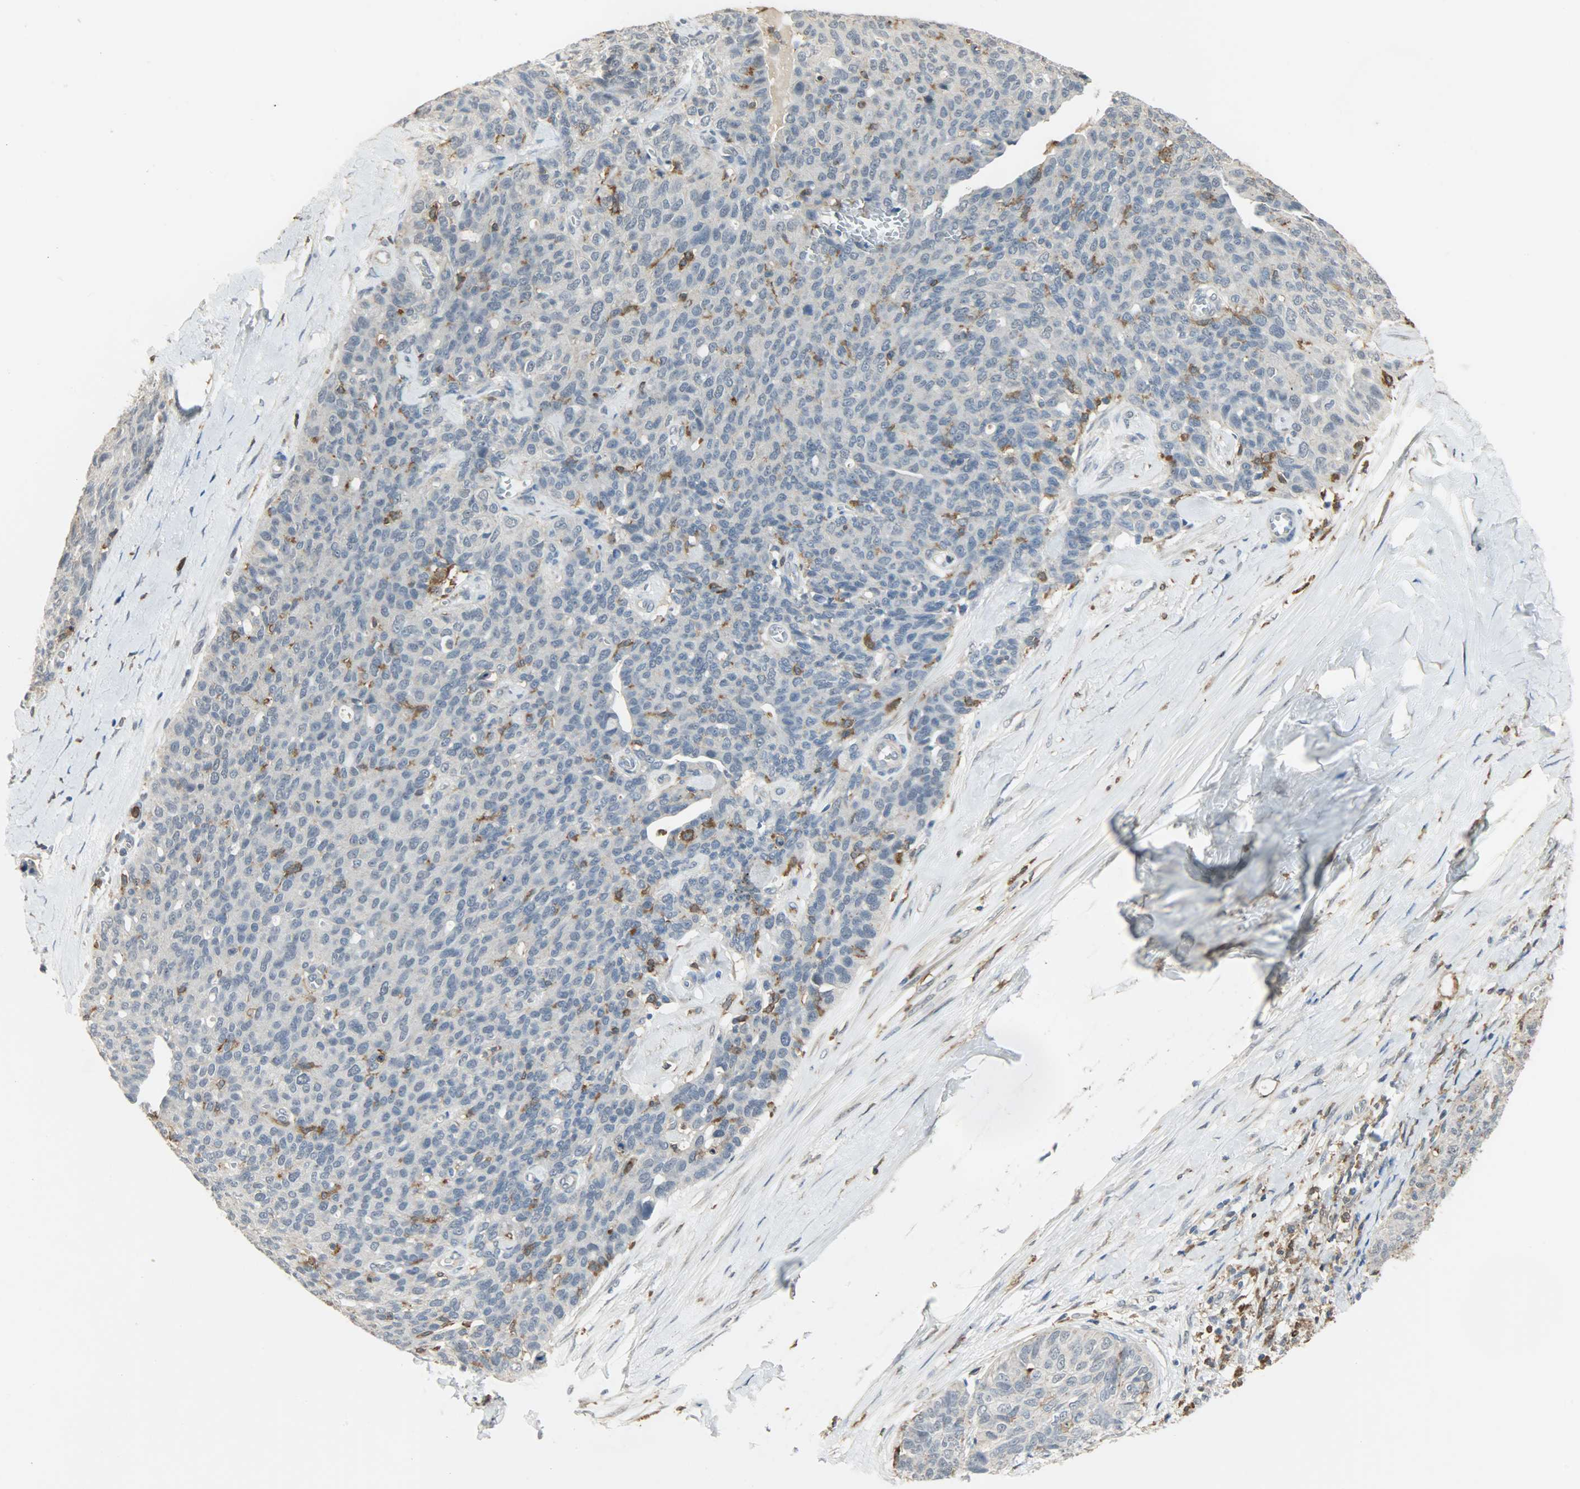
{"staining": {"intensity": "negative", "quantity": "none", "location": "none"}, "tissue": "ovarian cancer", "cell_type": "Tumor cells", "image_type": "cancer", "snomed": [{"axis": "morphology", "description": "Carcinoma, endometroid"}, {"axis": "topography", "description": "Ovary"}], "caption": "IHC histopathology image of human ovarian cancer (endometroid carcinoma) stained for a protein (brown), which demonstrates no staining in tumor cells.", "gene": "SKAP2", "patient": {"sex": "female", "age": 60}}